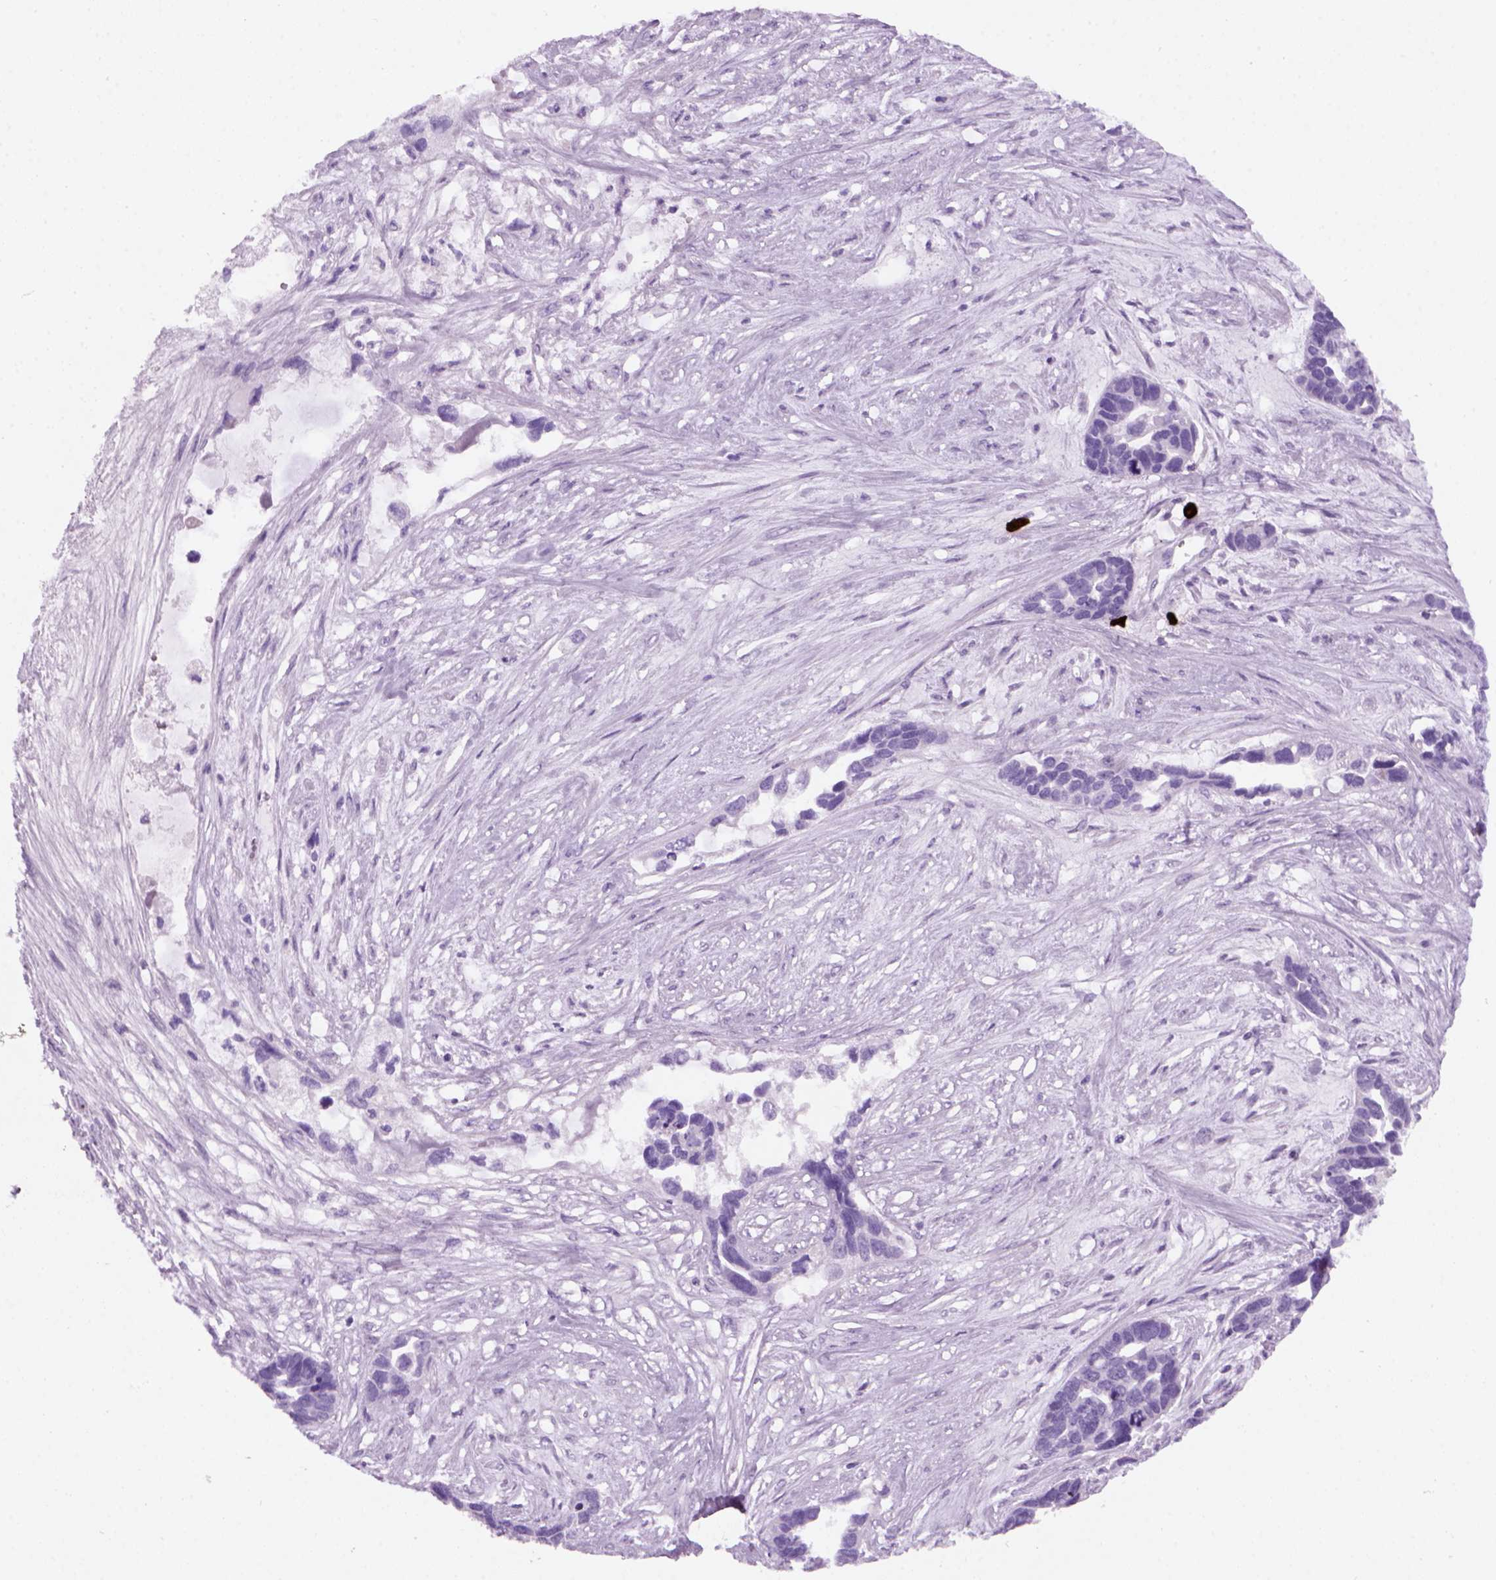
{"staining": {"intensity": "negative", "quantity": "none", "location": "none"}, "tissue": "ovarian cancer", "cell_type": "Tumor cells", "image_type": "cancer", "snomed": [{"axis": "morphology", "description": "Cystadenocarcinoma, serous, NOS"}, {"axis": "topography", "description": "Ovary"}], "caption": "An image of human ovarian cancer is negative for staining in tumor cells.", "gene": "MZB1", "patient": {"sex": "female", "age": 54}}